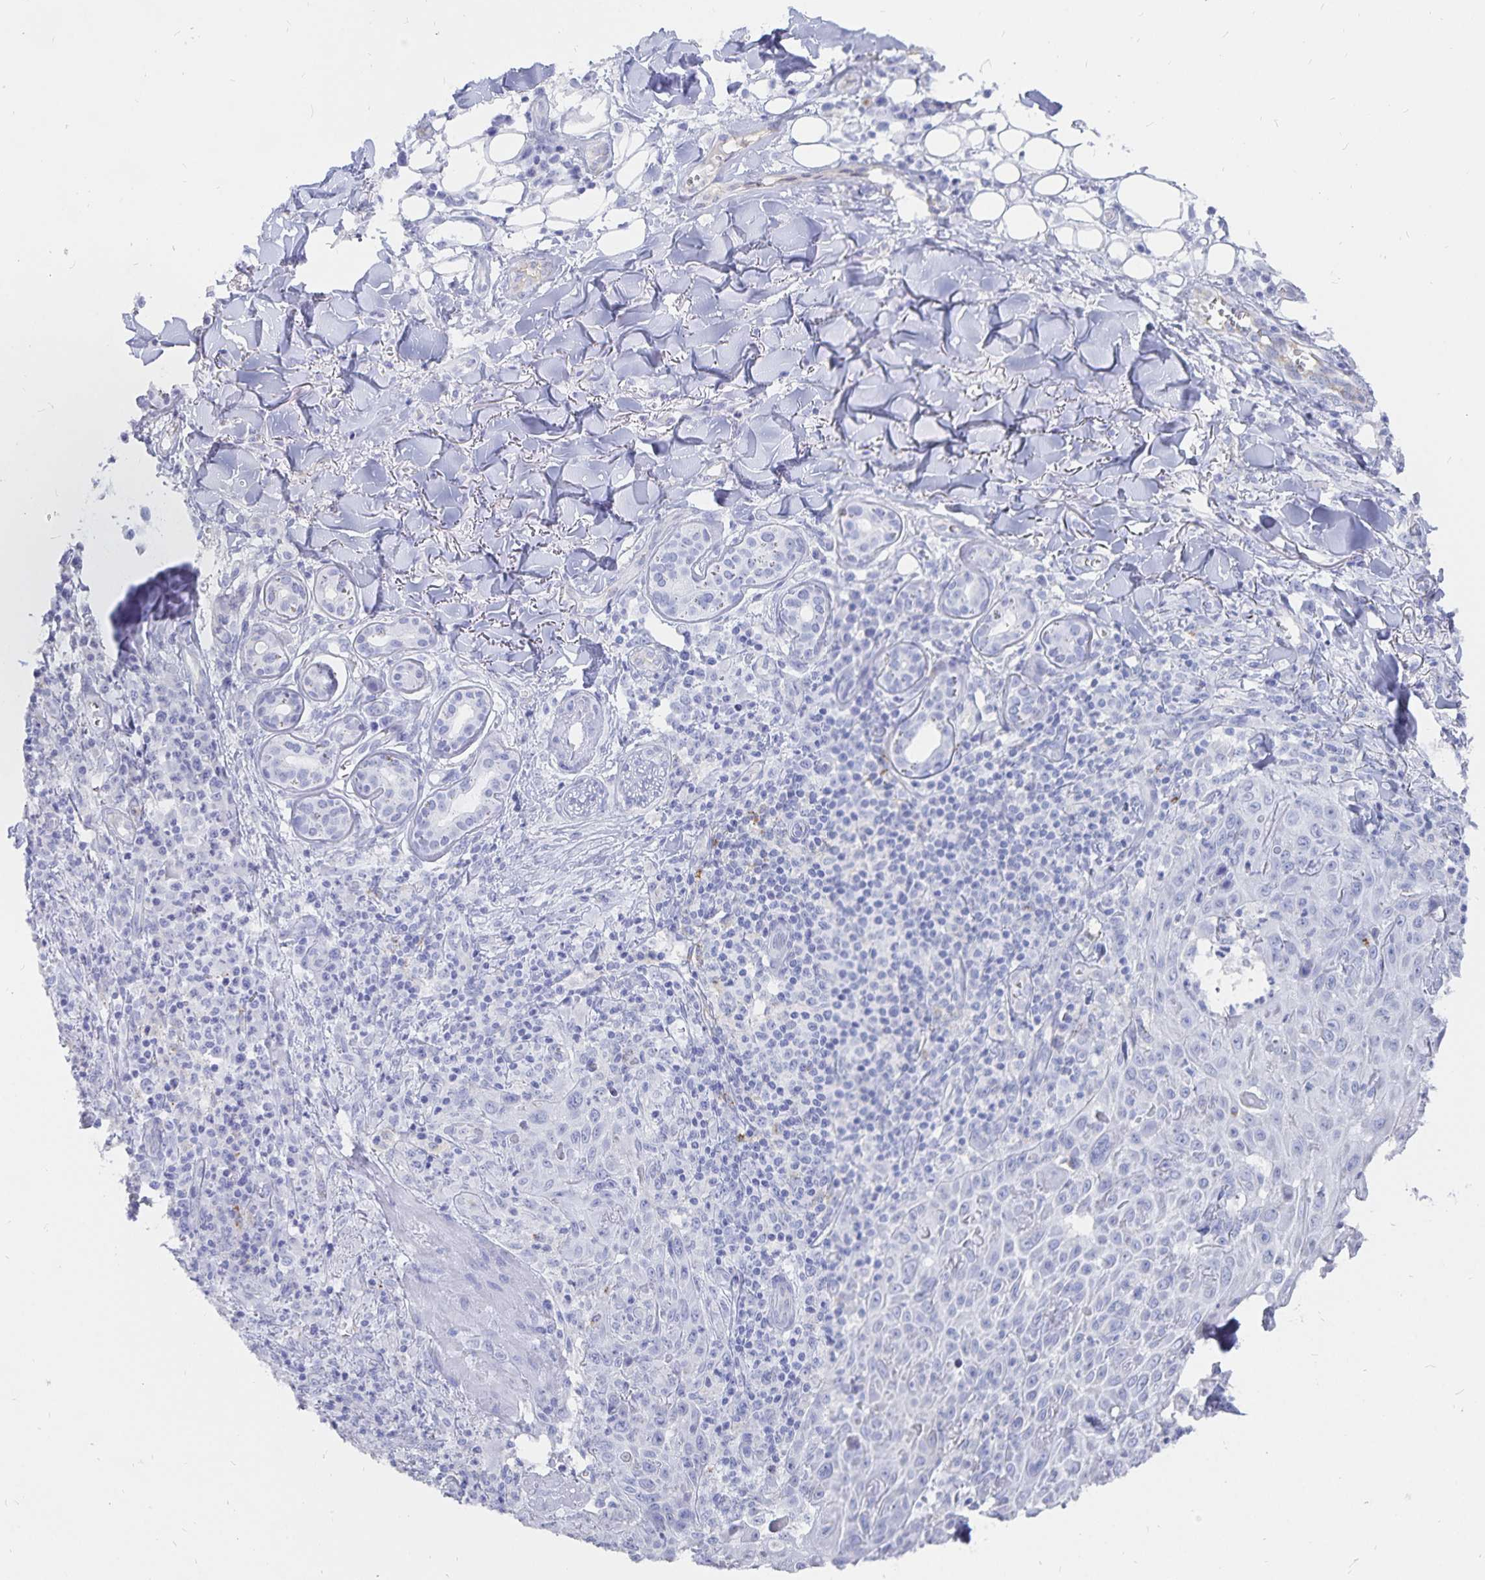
{"staining": {"intensity": "negative", "quantity": "none", "location": "none"}, "tissue": "skin cancer", "cell_type": "Tumor cells", "image_type": "cancer", "snomed": [{"axis": "morphology", "description": "Squamous cell carcinoma, NOS"}, {"axis": "topography", "description": "Skin"}], "caption": "A photomicrograph of human skin cancer is negative for staining in tumor cells.", "gene": "INSL5", "patient": {"sex": "male", "age": 75}}